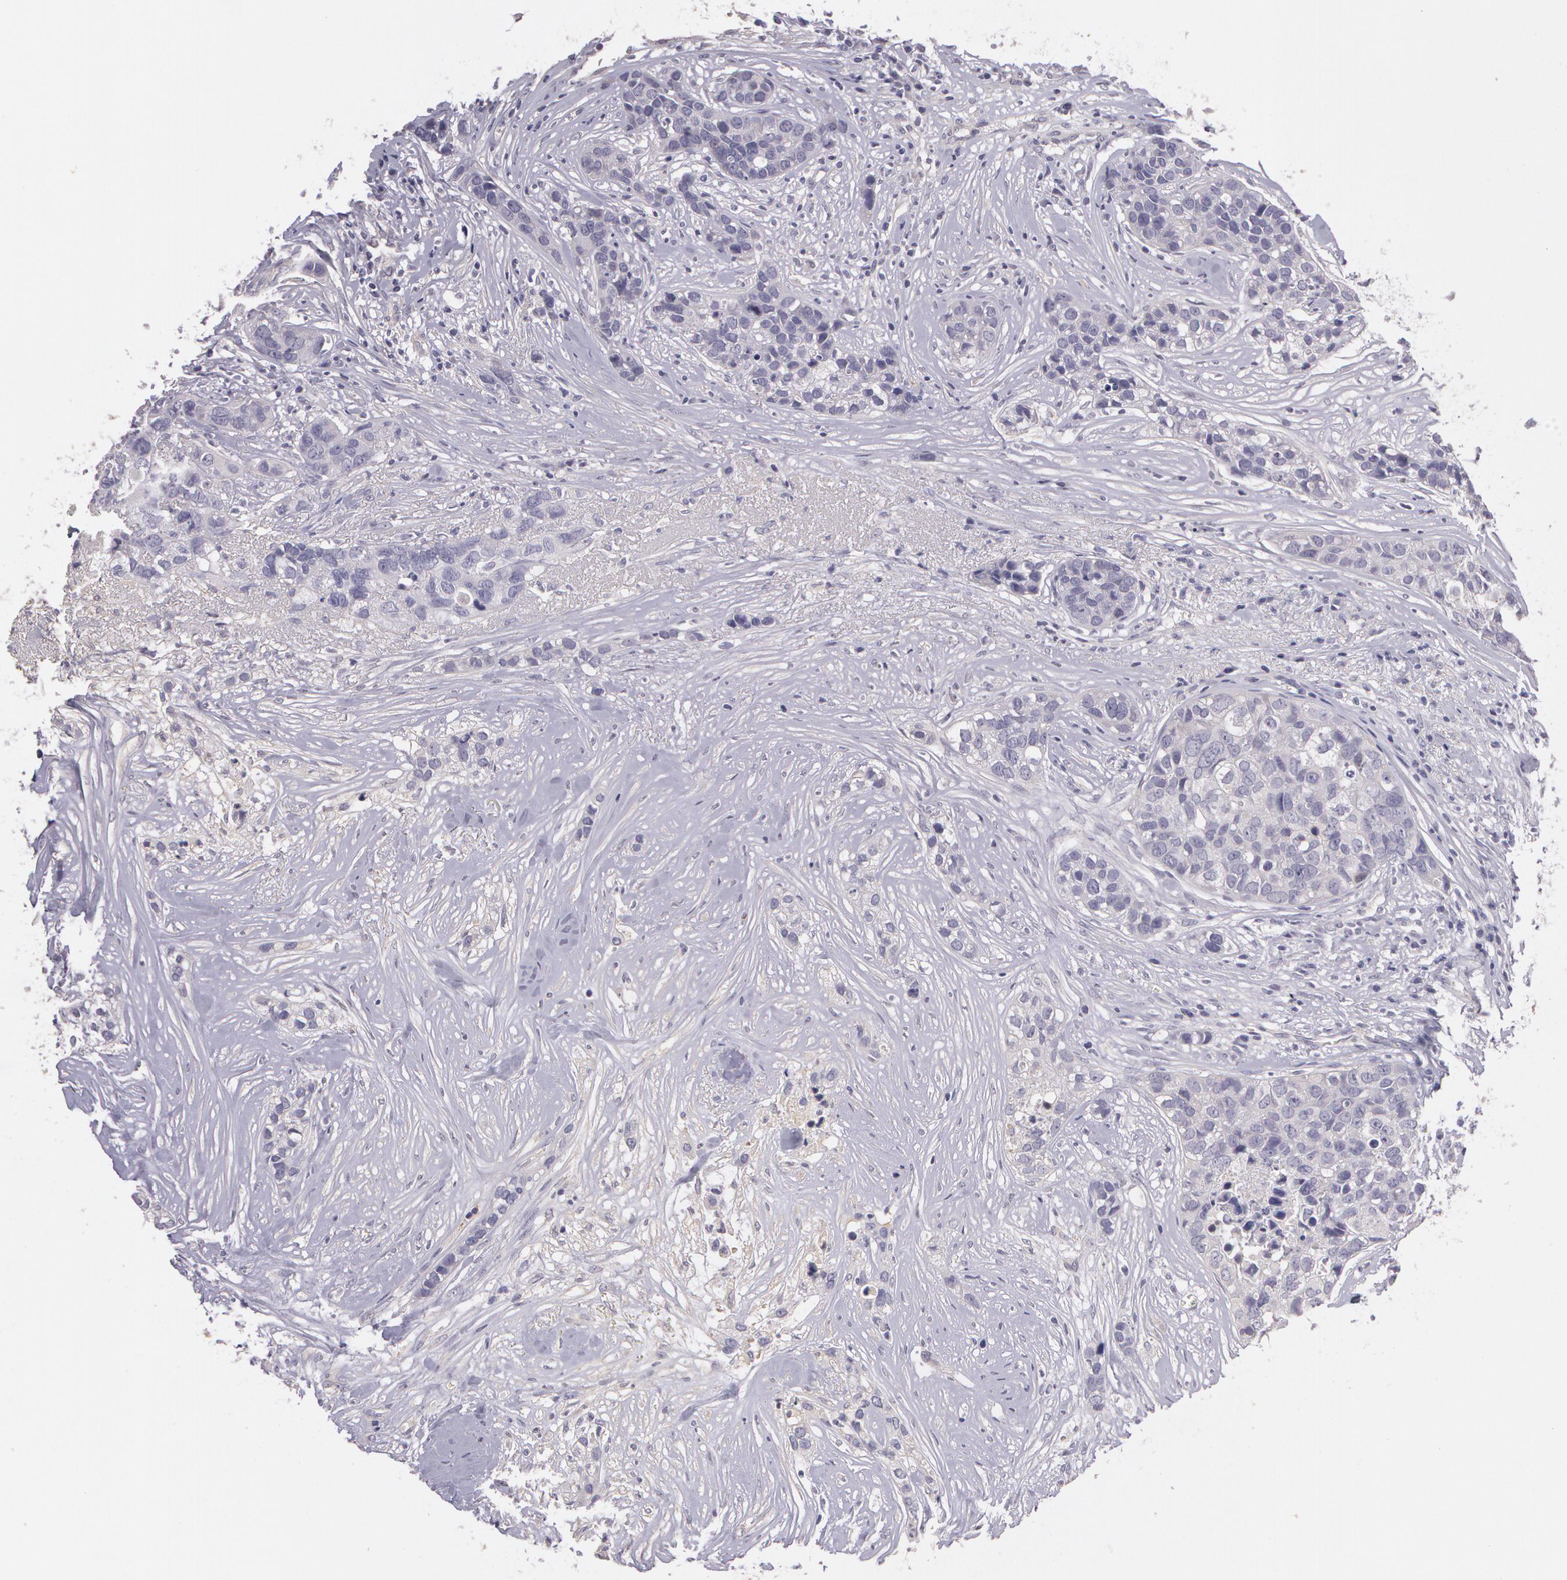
{"staining": {"intensity": "negative", "quantity": "none", "location": "none"}, "tissue": "breast cancer", "cell_type": "Tumor cells", "image_type": "cancer", "snomed": [{"axis": "morphology", "description": "Duct carcinoma"}, {"axis": "topography", "description": "Breast"}], "caption": "Immunohistochemical staining of human breast cancer (infiltrating ductal carcinoma) reveals no significant positivity in tumor cells.", "gene": "G2E3", "patient": {"sex": "female", "age": 91}}